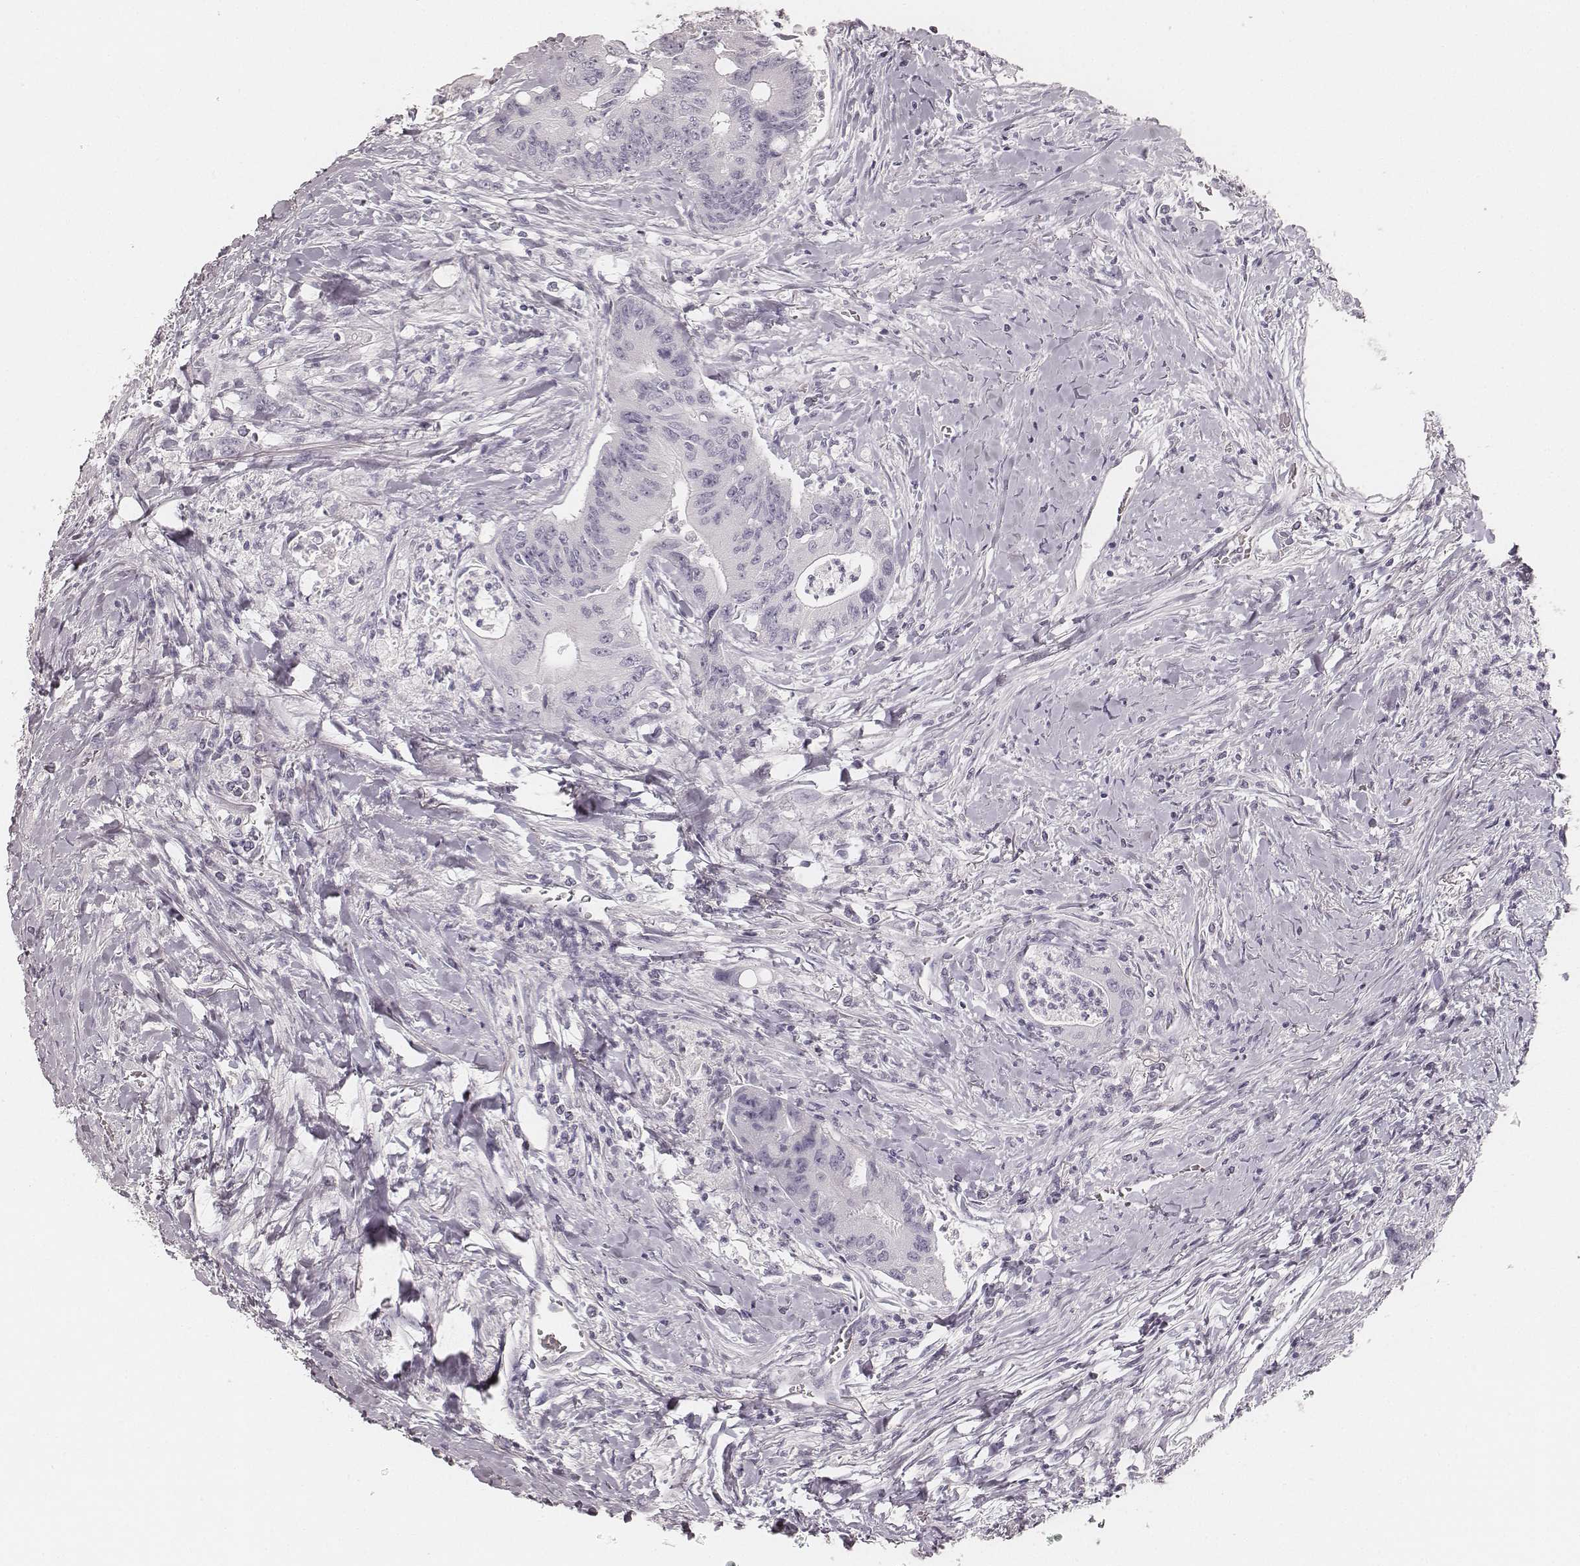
{"staining": {"intensity": "negative", "quantity": "none", "location": "none"}, "tissue": "colorectal cancer", "cell_type": "Tumor cells", "image_type": "cancer", "snomed": [{"axis": "morphology", "description": "Adenocarcinoma, NOS"}, {"axis": "topography", "description": "Rectum"}], "caption": "Tumor cells show no significant staining in colorectal cancer.", "gene": "KRT31", "patient": {"sex": "male", "age": 59}}